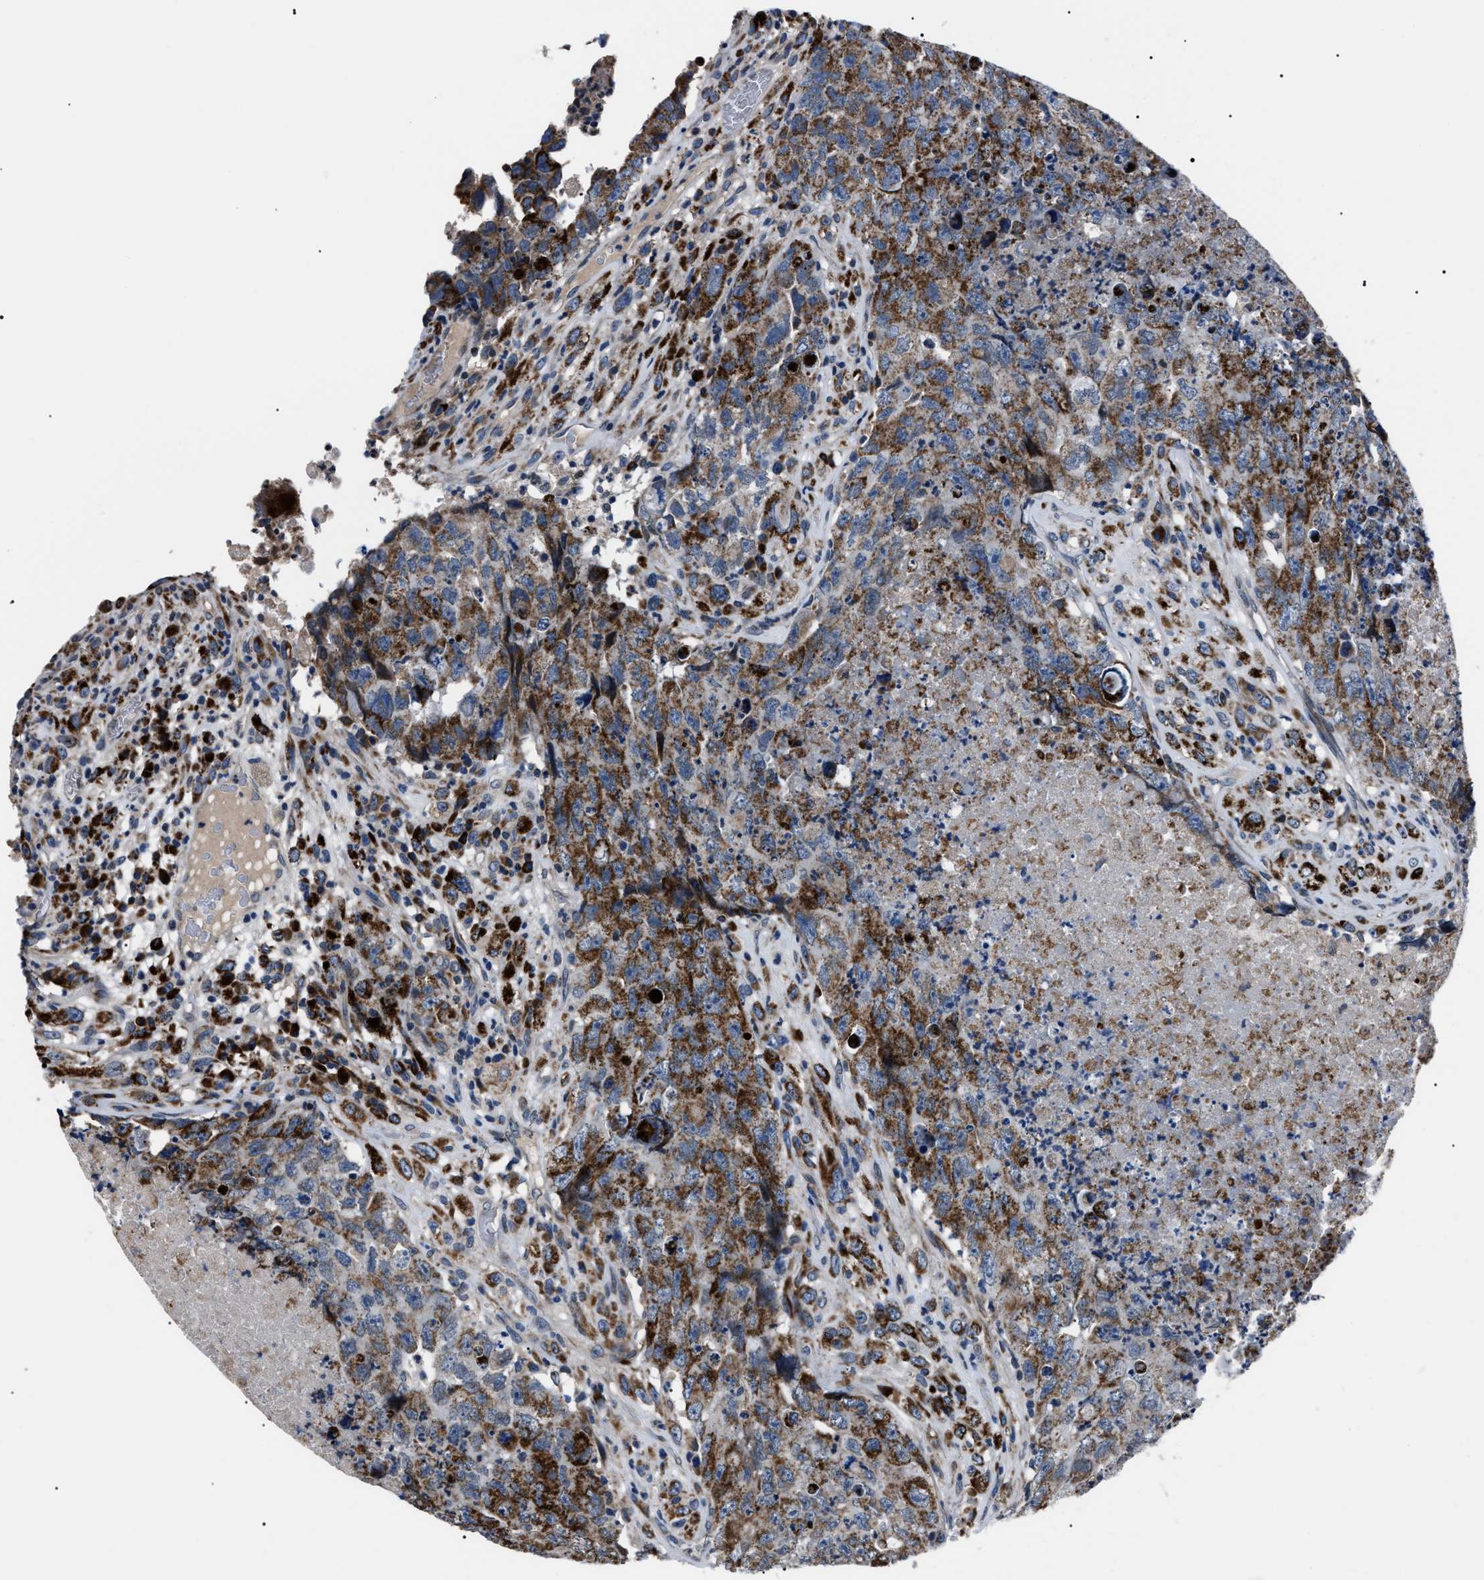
{"staining": {"intensity": "moderate", "quantity": ">75%", "location": "cytoplasmic/membranous"}, "tissue": "testis cancer", "cell_type": "Tumor cells", "image_type": "cancer", "snomed": [{"axis": "morphology", "description": "Carcinoma, Embryonal, NOS"}, {"axis": "topography", "description": "Testis"}], "caption": "Testis embryonal carcinoma stained with a protein marker exhibits moderate staining in tumor cells.", "gene": "LRRC14", "patient": {"sex": "male", "age": 32}}